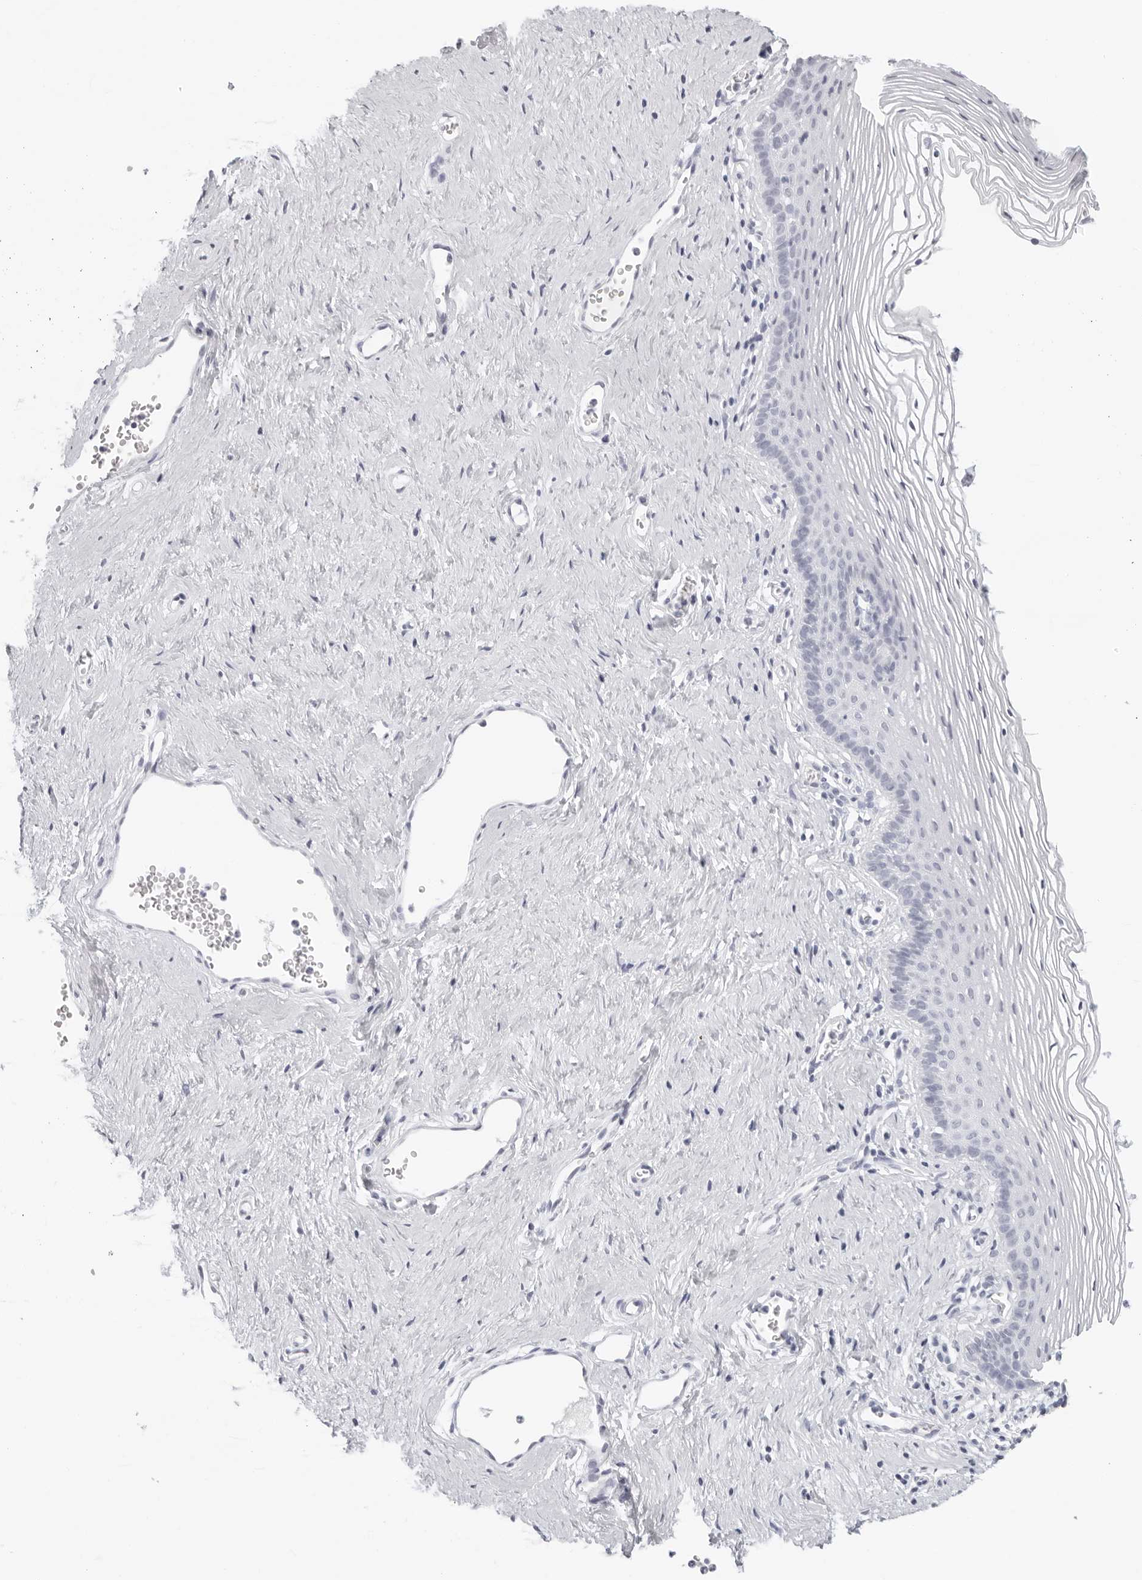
{"staining": {"intensity": "negative", "quantity": "none", "location": "none"}, "tissue": "vagina", "cell_type": "Squamous epithelial cells", "image_type": "normal", "snomed": [{"axis": "morphology", "description": "Normal tissue, NOS"}, {"axis": "topography", "description": "Vagina"}], "caption": "Protein analysis of unremarkable vagina displays no significant expression in squamous epithelial cells. (DAB (3,3'-diaminobenzidine) IHC with hematoxylin counter stain).", "gene": "AGMAT", "patient": {"sex": "female", "age": 32}}